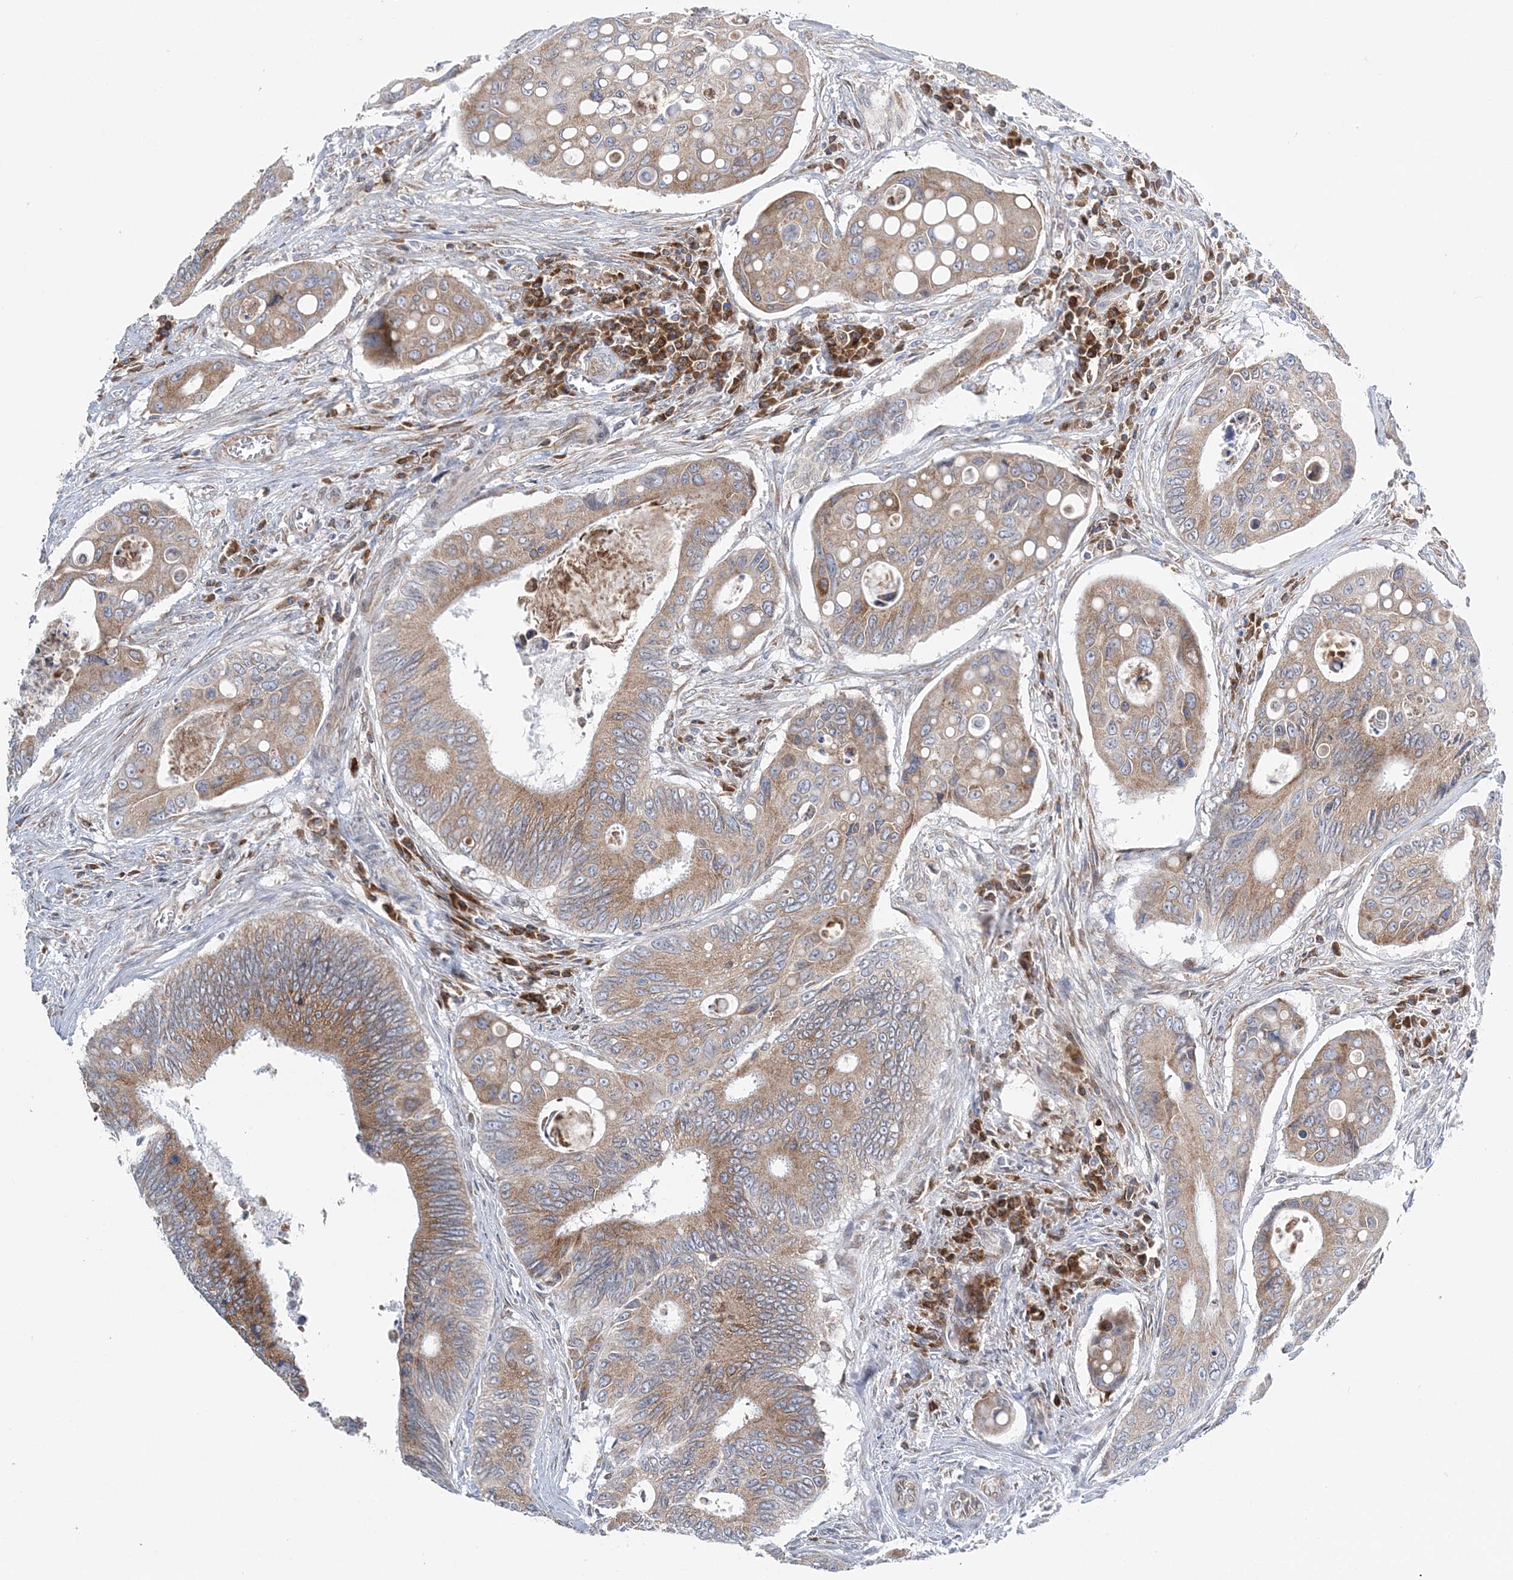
{"staining": {"intensity": "moderate", "quantity": ">75%", "location": "cytoplasmic/membranous"}, "tissue": "colorectal cancer", "cell_type": "Tumor cells", "image_type": "cancer", "snomed": [{"axis": "morphology", "description": "Inflammation, NOS"}, {"axis": "morphology", "description": "Adenocarcinoma, NOS"}, {"axis": "topography", "description": "Colon"}], "caption": "High-magnification brightfield microscopy of adenocarcinoma (colorectal) stained with DAB (3,3'-diaminobenzidine) (brown) and counterstained with hematoxylin (blue). tumor cells exhibit moderate cytoplasmic/membranous positivity is present in approximately>75% of cells.", "gene": "TMED10", "patient": {"sex": "male", "age": 72}}